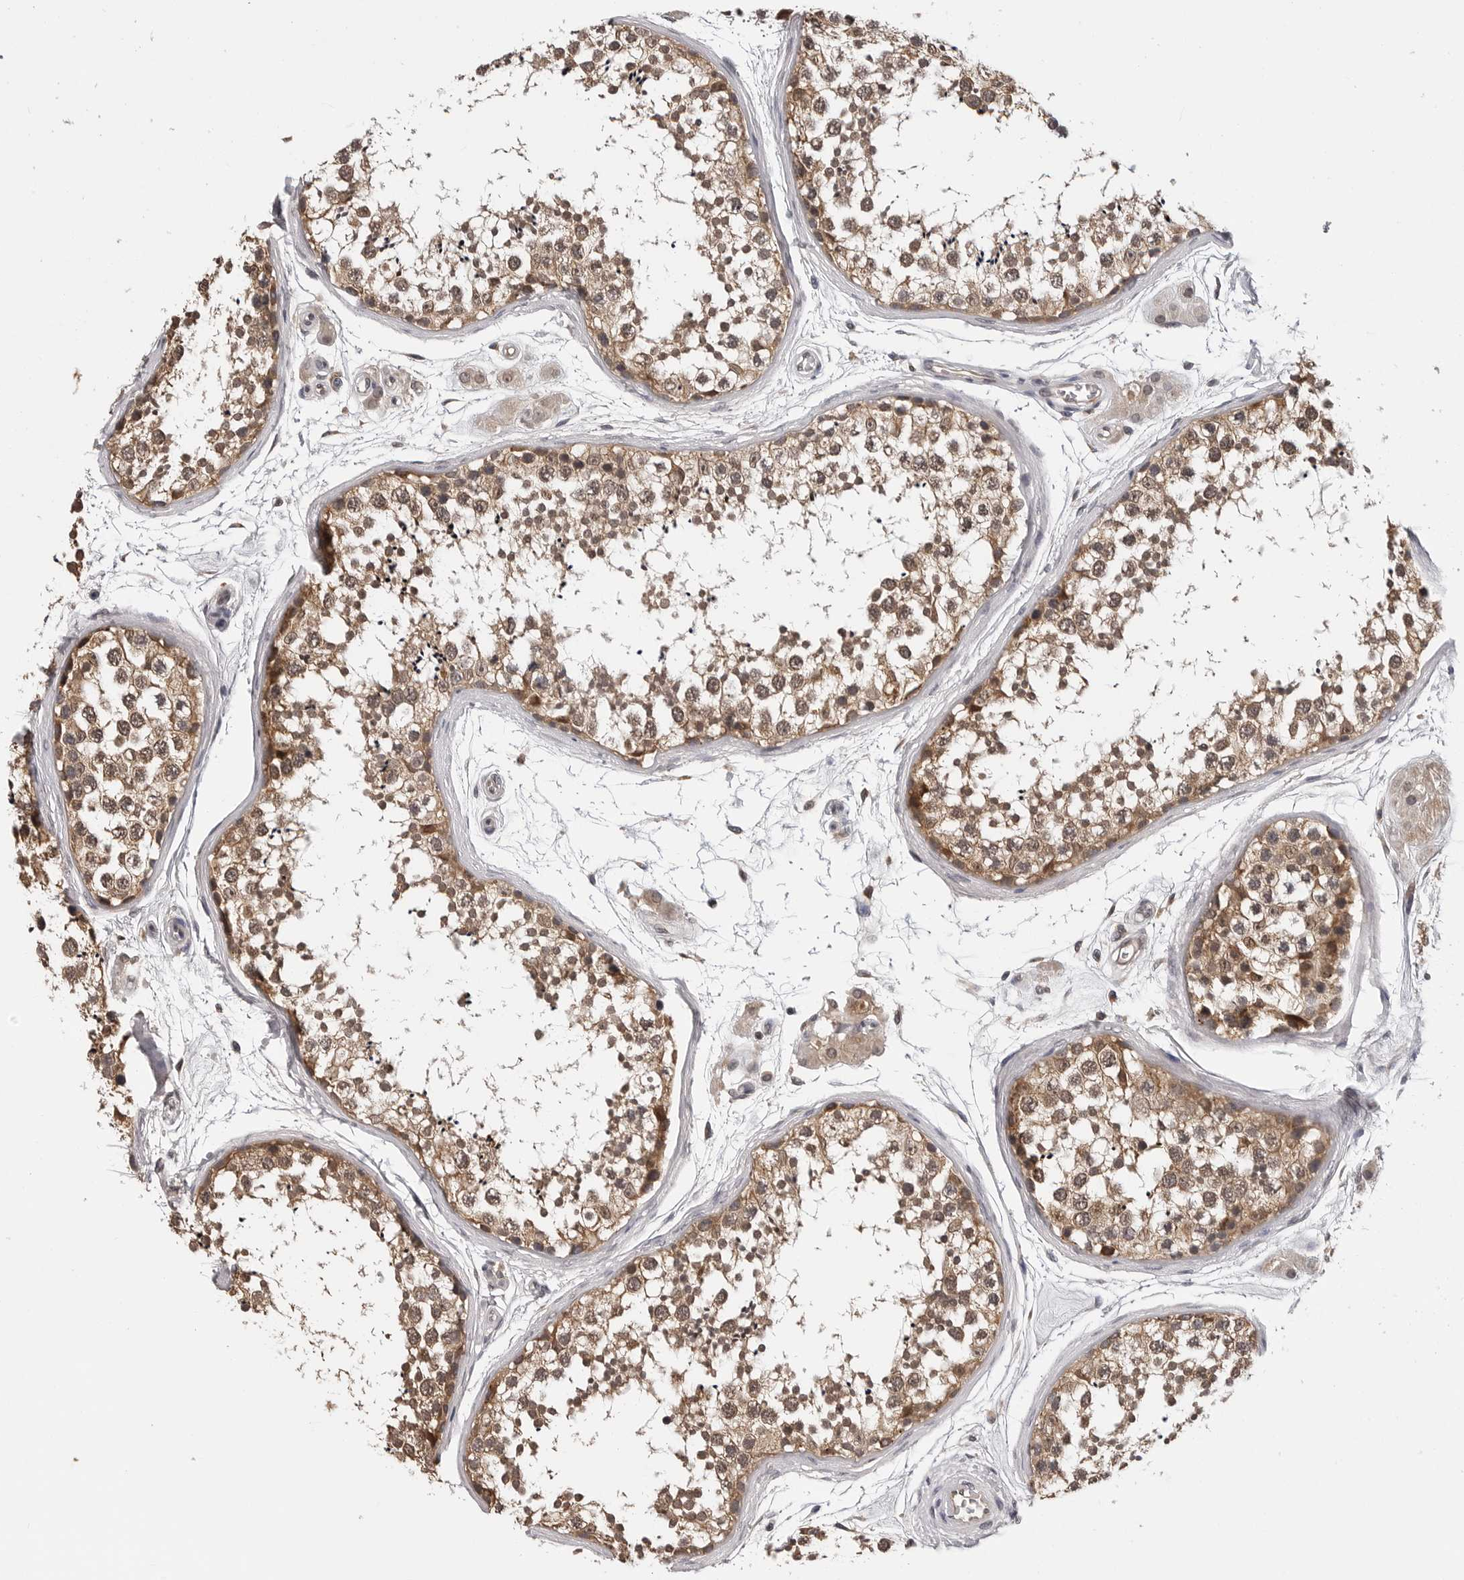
{"staining": {"intensity": "moderate", "quantity": ">75%", "location": "cytoplasmic/membranous"}, "tissue": "testis", "cell_type": "Cells in seminiferous ducts", "image_type": "normal", "snomed": [{"axis": "morphology", "description": "Normal tissue, NOS"}, {"axis": "topography", "description": "Testis"}], "caption": "Protein expression analysis of normal human testis reveals moderate cytoplasmic/membranous positivity in about >75% of cells in seminiferous ducts.", "gene": "TRMT13", "patient": {"sex": "male", "age": 56}}